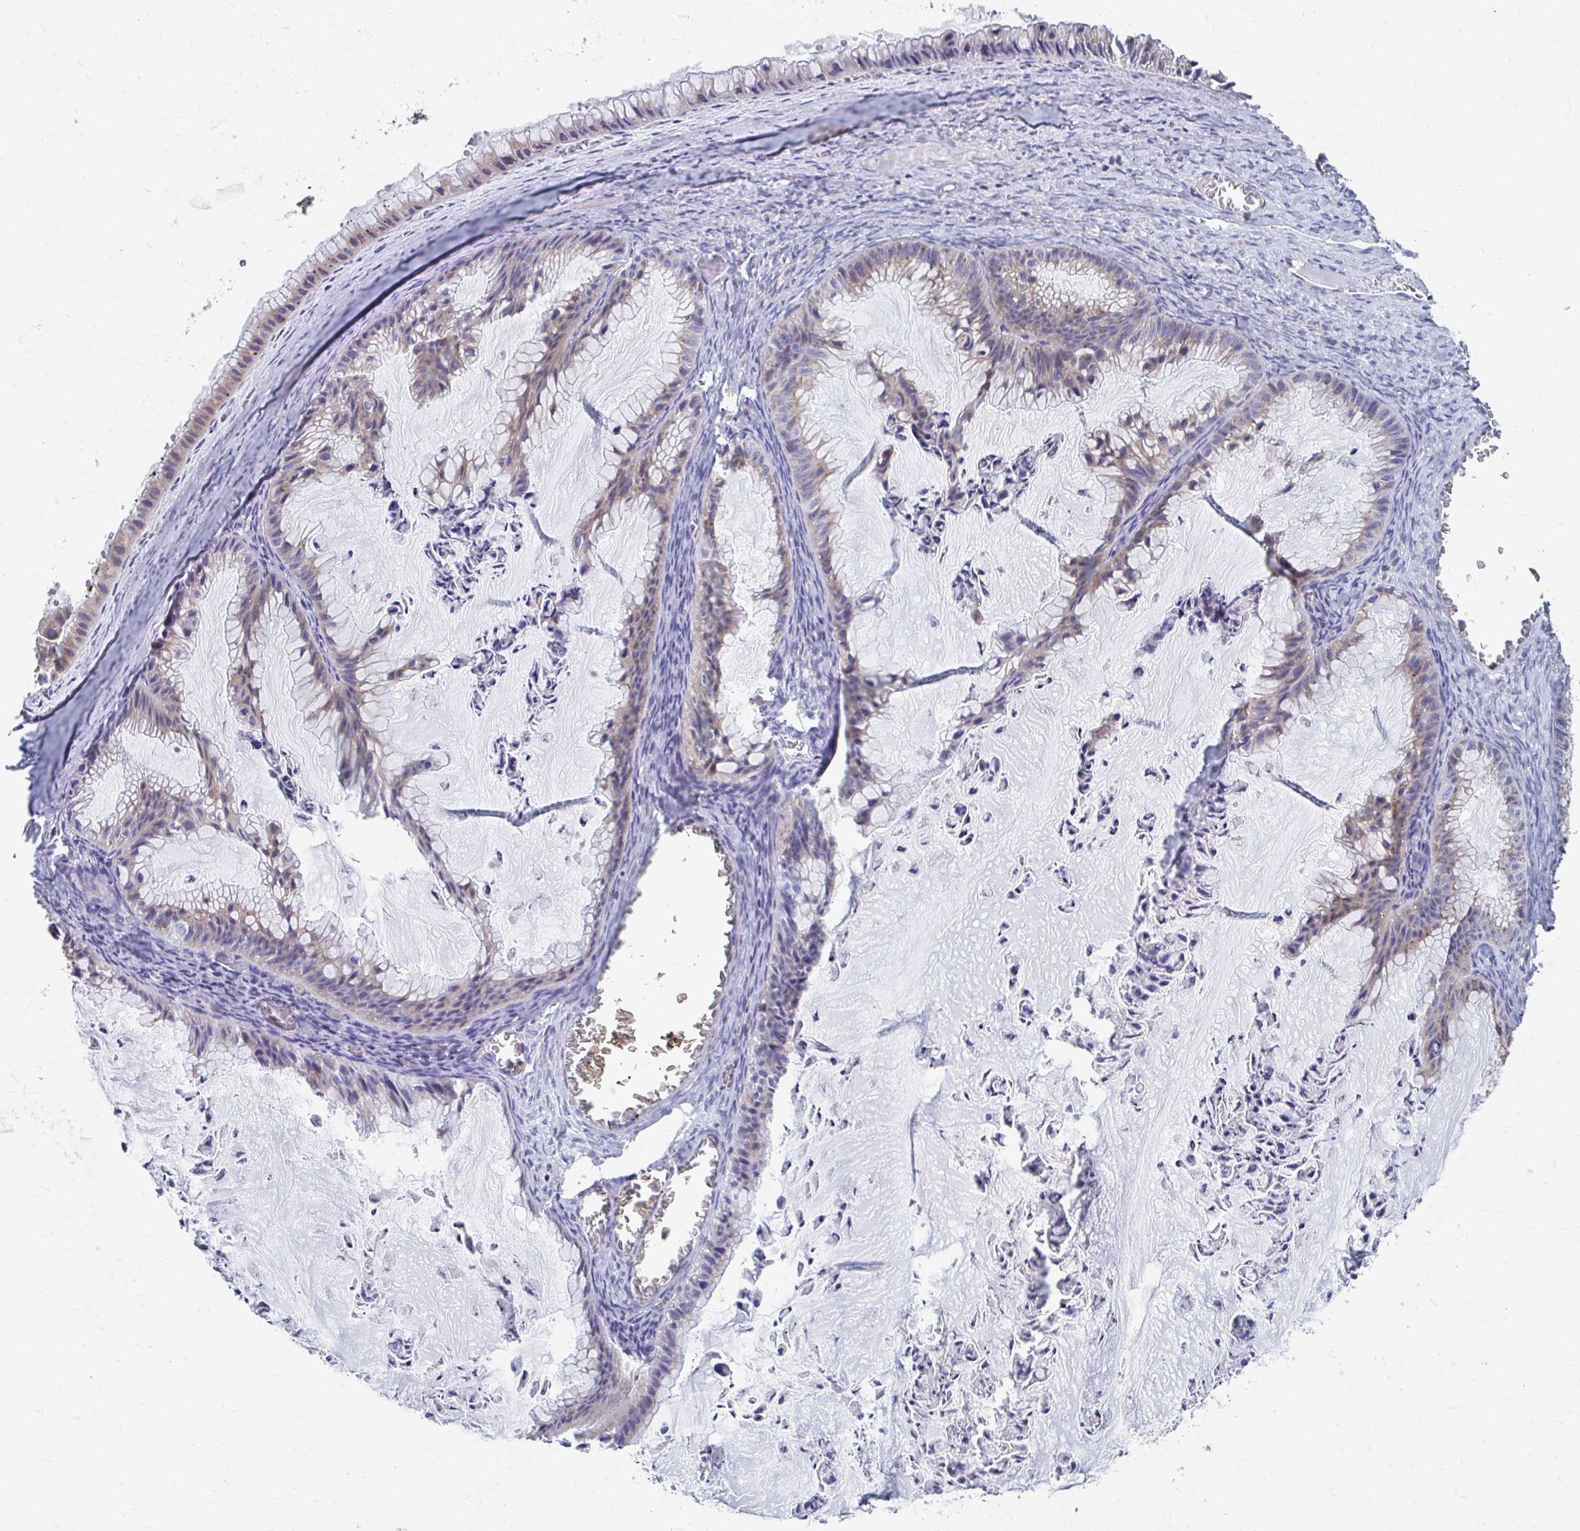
{"staining": {"intensity": "weak", "quantity": "<25%", "location": "cytoplasmic/membranous"}, "tissue": "ovarian cancer", "cell_type": "Tumor cells", "image_type": "cancer", "snomed": [{"axis": "morphology", "description": "Cystadenocarcinoma, mucinous, NOS"}, {"axis": "topography", "description": "Ovary"}], "caption": "An IHC photomicrograph of ovarian cancer (mucinous cystadenocarcinoma) is shown. There is no staining in tumor cells of ovarian cancer (mucinous cystadenocarcinoma).", "gene": "FKBP2", "patient": {"sex": "female", "age": 72}}